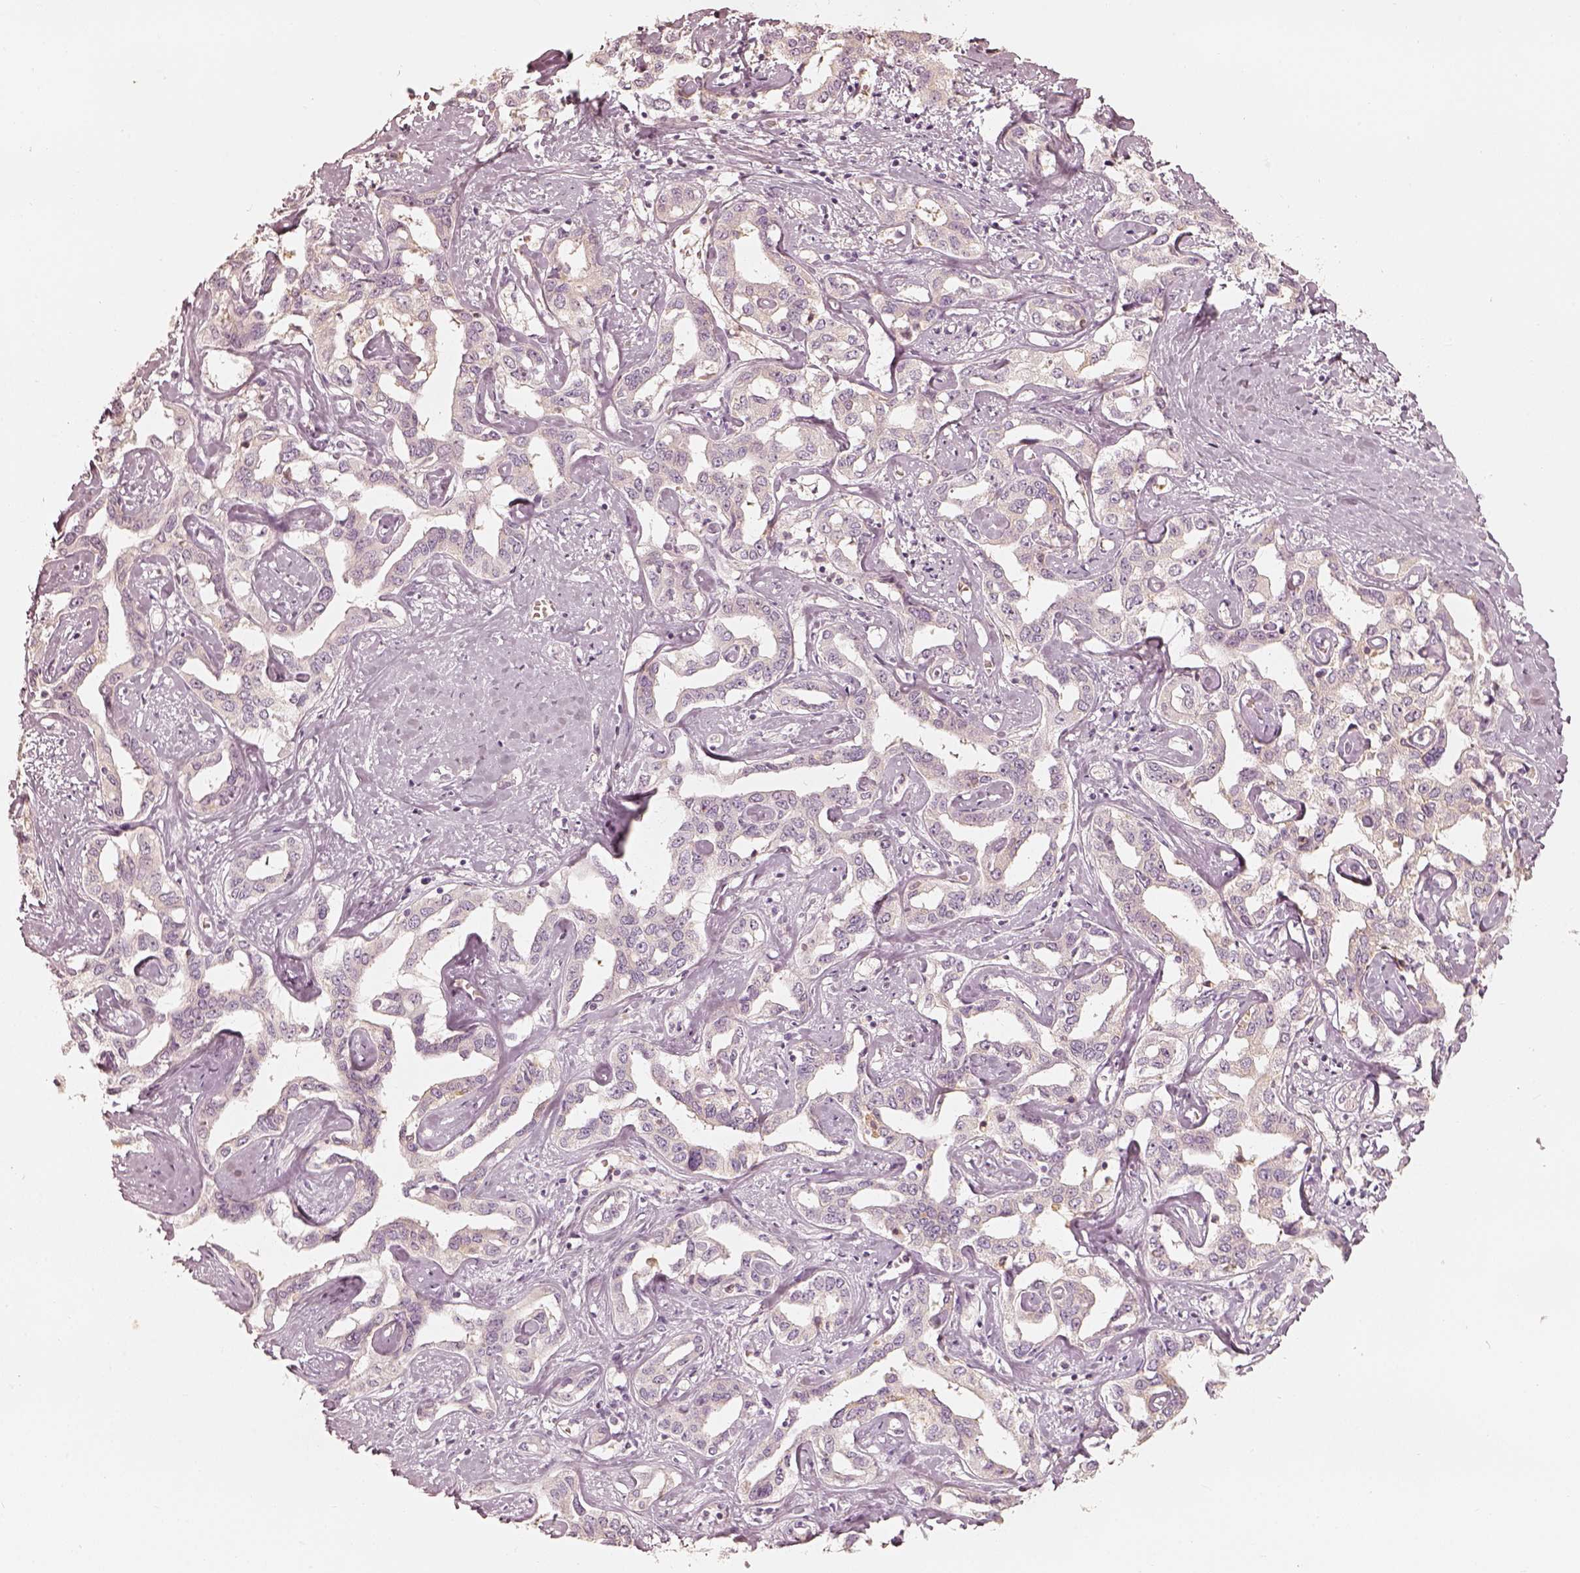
{"staining": {"intensity": "negative", "quantity": "none", "location": "none"}, "tissue": "liver cancer", "cell_type": "Tumor cells", "image_type": "cancer", "snomed": [{"axis": "morphology", "description": "Cholangiocarcinoma"}, {"axis": "topography", "description": "Liver"}], "caption": "Tumor cells are negative for protein expression in human cholangiocarcinoma (liver). The staining is performed using DAB brown chromogen with nuclei counter-stained in using hematoxylin.", "gene": "FMNL2", "patient": {"sex": "male", "age": 59}}